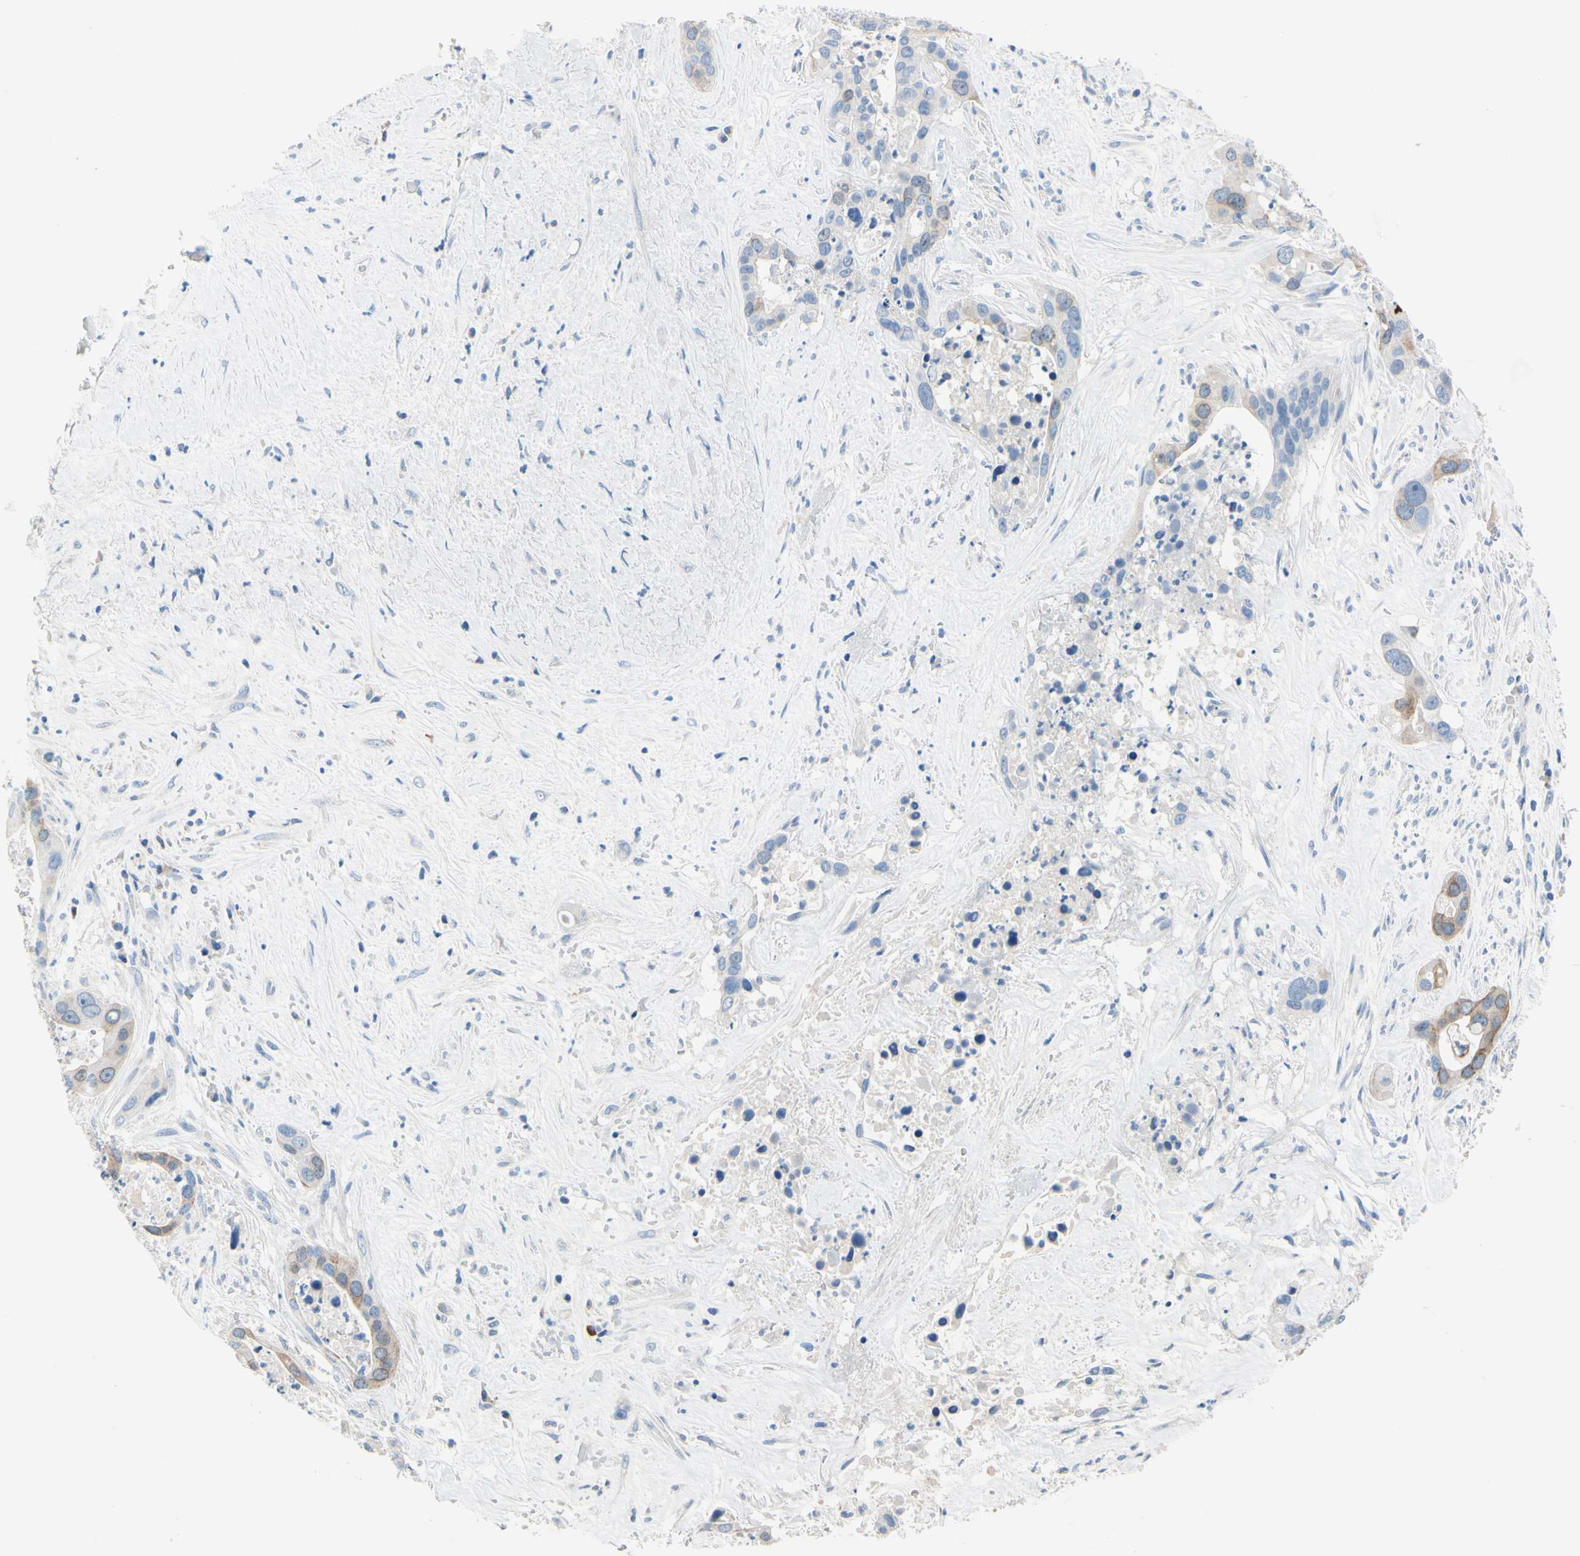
{"staining": {"intensity": "moderate", "quantity": "<25%", "location": "cytoplasmic/membranous"}, "tissue": "liver cancer", "cell_type": "Tumor cells", "image_type": "cancer", "snomed": [{"axis": "morphology", "description": "Cholangiocarcinoma"}, {"axis": "topography", "description": "Liver"}], "caption": "Liver cancer tissue displays moderate cytoplasmic/membranous positivity in about <25% of tumor cells, visualized by immunohistochemistry.", "gene": "CKAP2", "patient": {"sex": "female", "age": 65}}